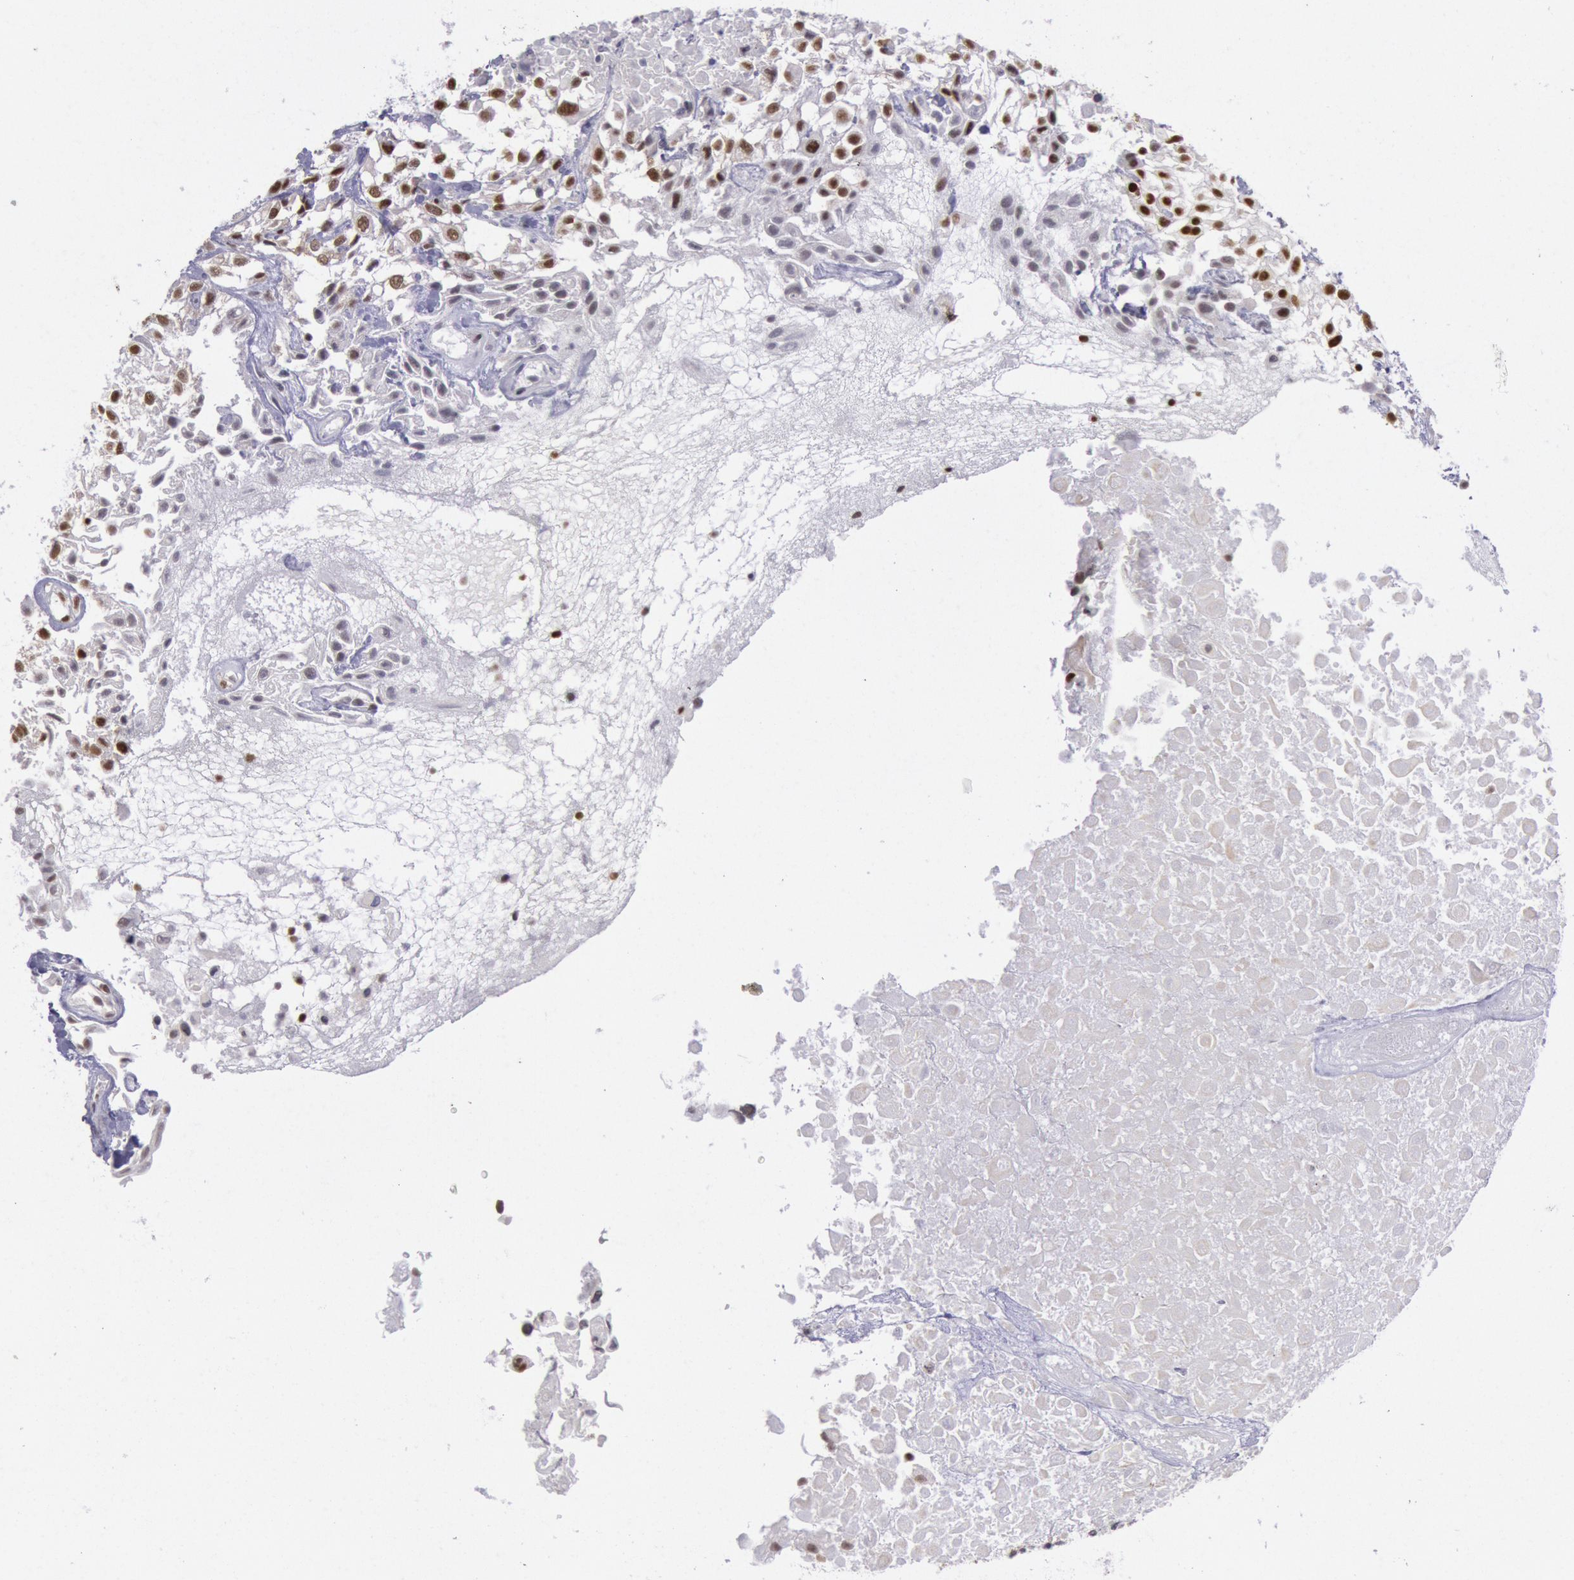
{"staining": {"intensity": "strong", "quantity": ">75%", "location": "nuclear"}, "tissue": "urothelial cancer", "cell_type": "Tumor cells", "image_type": "cancer", "snomed": [{"axis": "morphology", "description": "Urothelial carcinoma, High grade"}, {"axis": "topography", "description": "Urinary bladder"}], "caption": "Urothelial cancer tissue demonstrates strong nuclear staining in approximately >75% of tumor cells, visualized by immunohistochemistry.", "gene": "NKAP", "patient": {"sex": "male", "age": 56}}